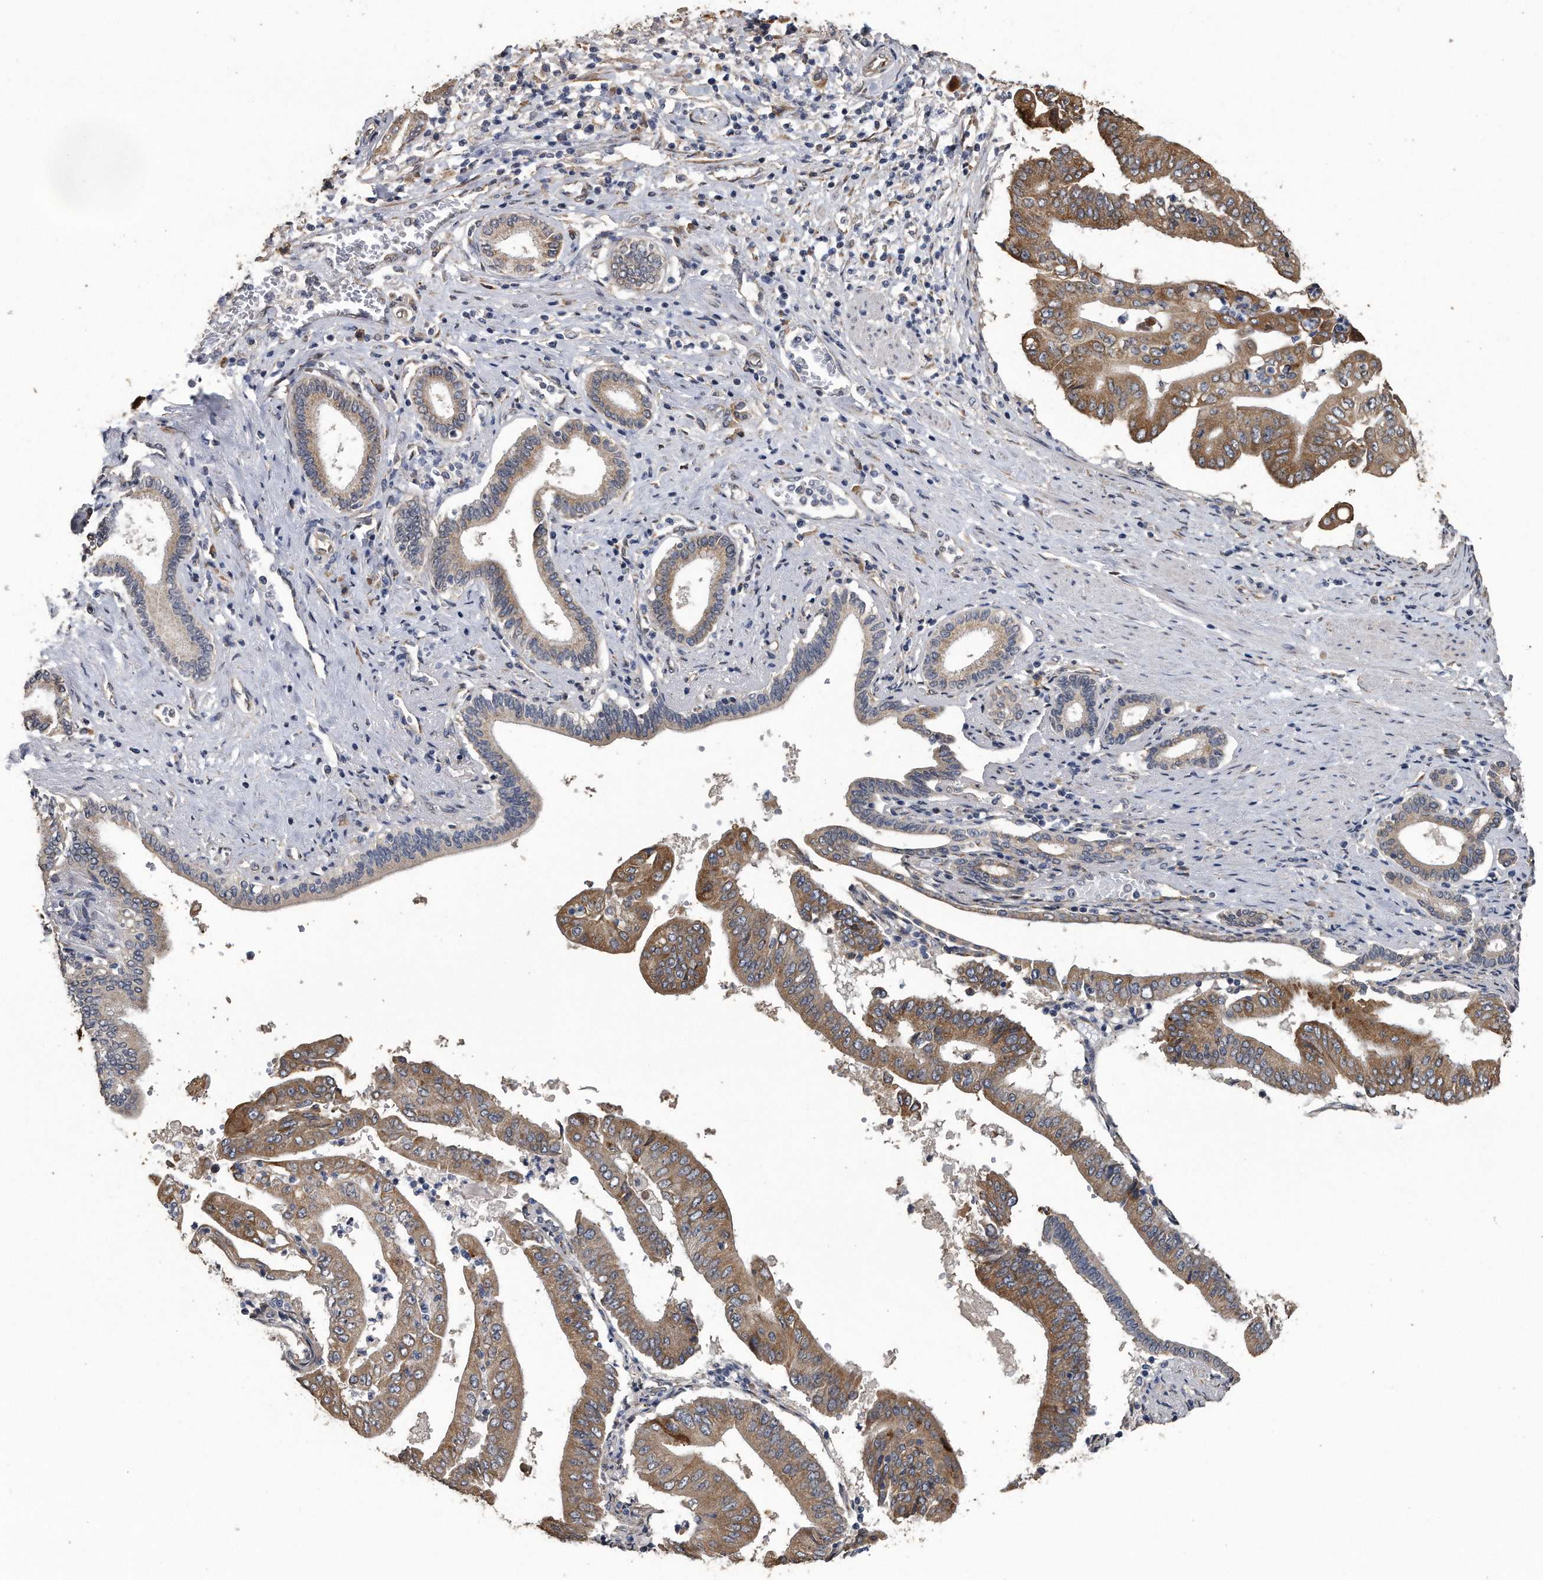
{"staining": {"intensity": "moderate", "quantity": ">75%", "location": "cytoplasmic/membranous"}, "tissue": "pancreatic cancer", "cell_type": "Tumor cells", "image_type": "cancer", "snomed": [{"axis": "morphology", "description": "Adenocarcinoma, NOS"}, {"axis": "topography", "description": "Pancreas"}], "caption": "Brown immunohistochemical staining in human pancreatic adenocarcinoma demonstrates moderate cytoplasmic/membranous expression in approximately >75% of tumor cells. The staining is performed using DAB brown chromogen to label protein expression. The nuclei are counter-stained blue using hematoxylin.", "gene": "PCLO", "patient": {"sex": "female", "age": 77}}